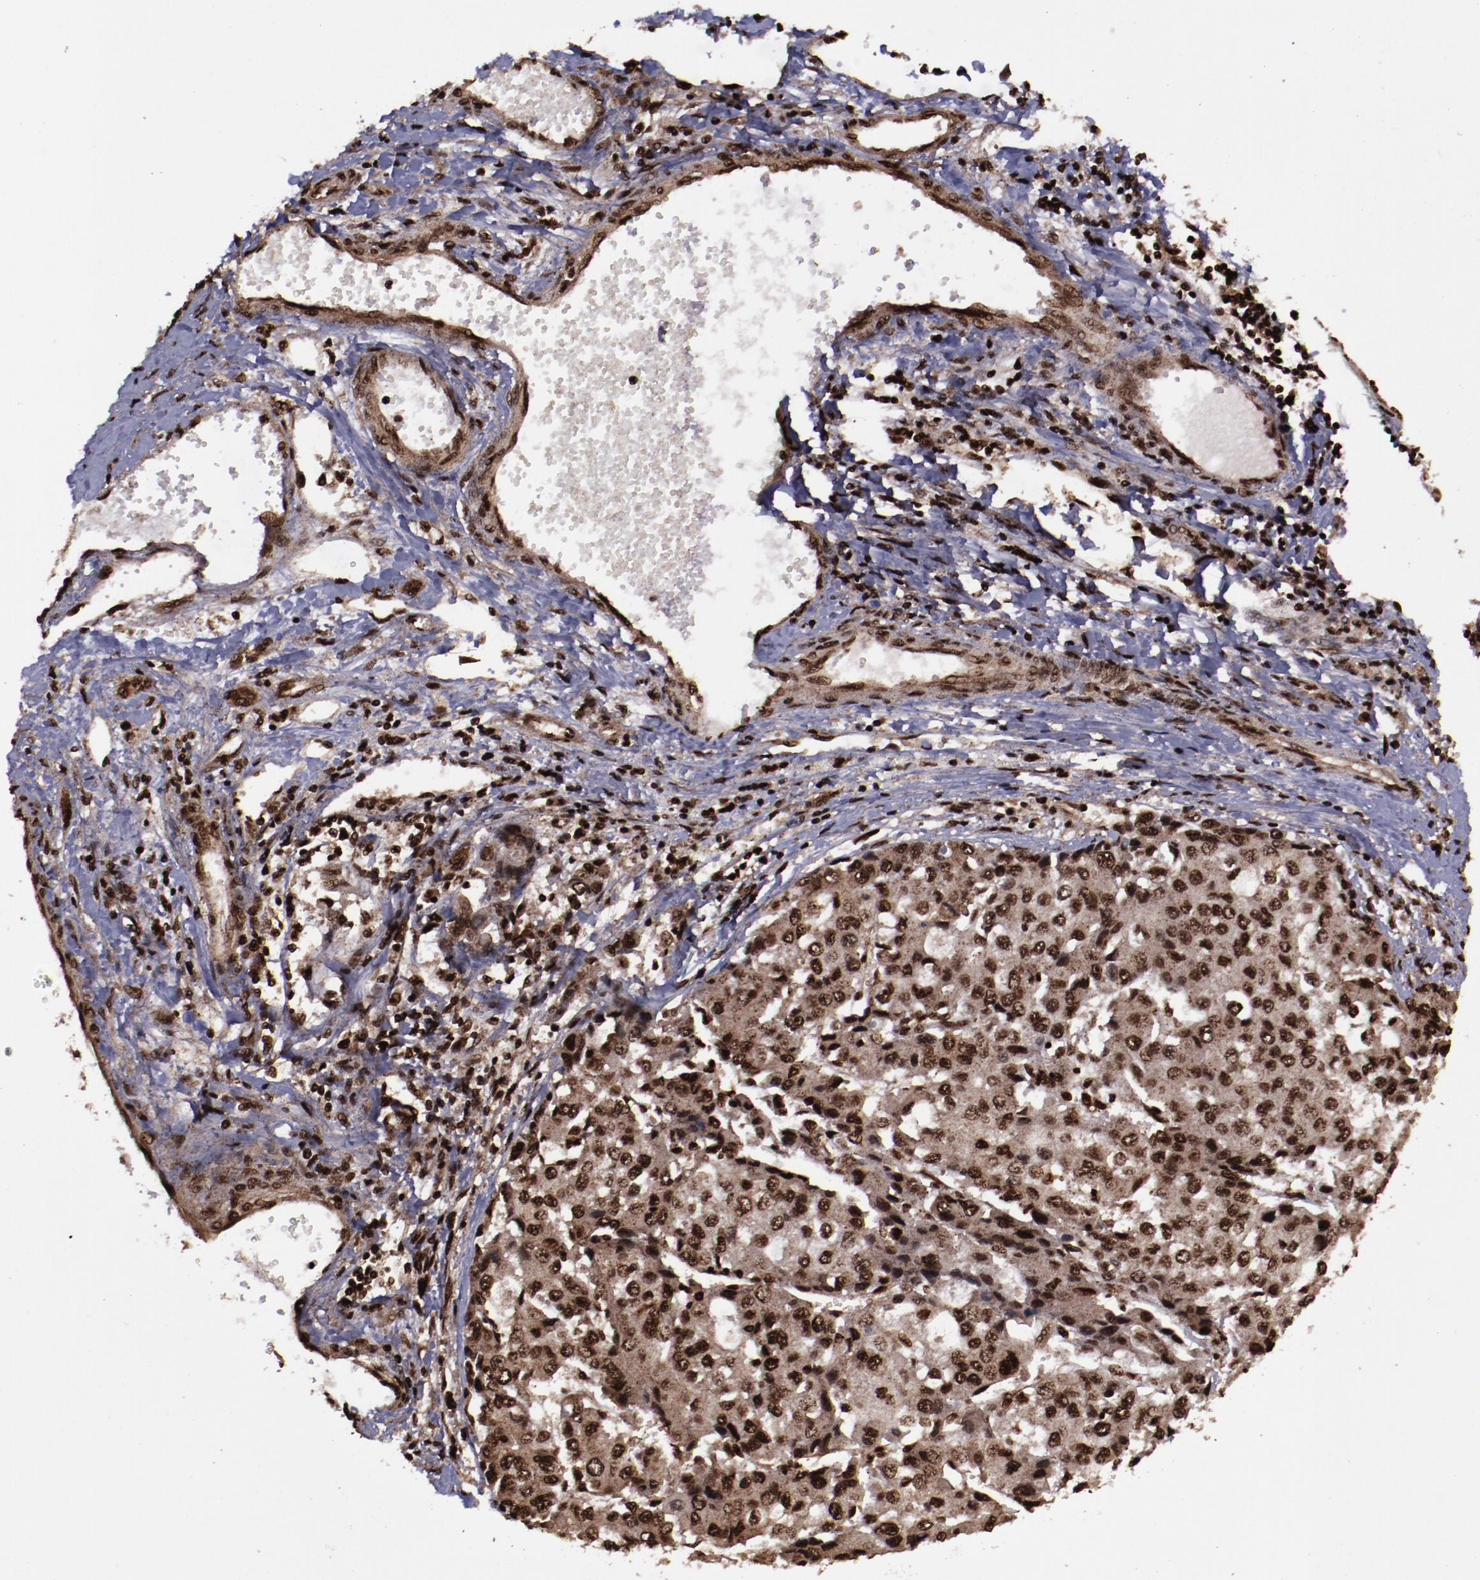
{"staining": {"intensity": "strong", "quantity": ">75%", "location": "cytoplasmic/membranous,nuclear"}, "tissue": "liver cancer", "cell_type": "Tumor cells", "image_type": "cancer", "snomed": [{"axis": "morphology", "description": "Carcinoma, Hepatocellular, NOS"}, {"axis": "topography", "description": "Liver"}], "caption": "Liver cancer (hepatocellular carcinoma) stained for a protein demonstrates strong cytoplasmic/membranous and nuclear positivity in tumor cells. Immunohistochemistry (ihc) stains the protein in brown and the nuclei are stained blue.", "gene": "SNW1", "patient": {"sex": "female", "age": 66}}